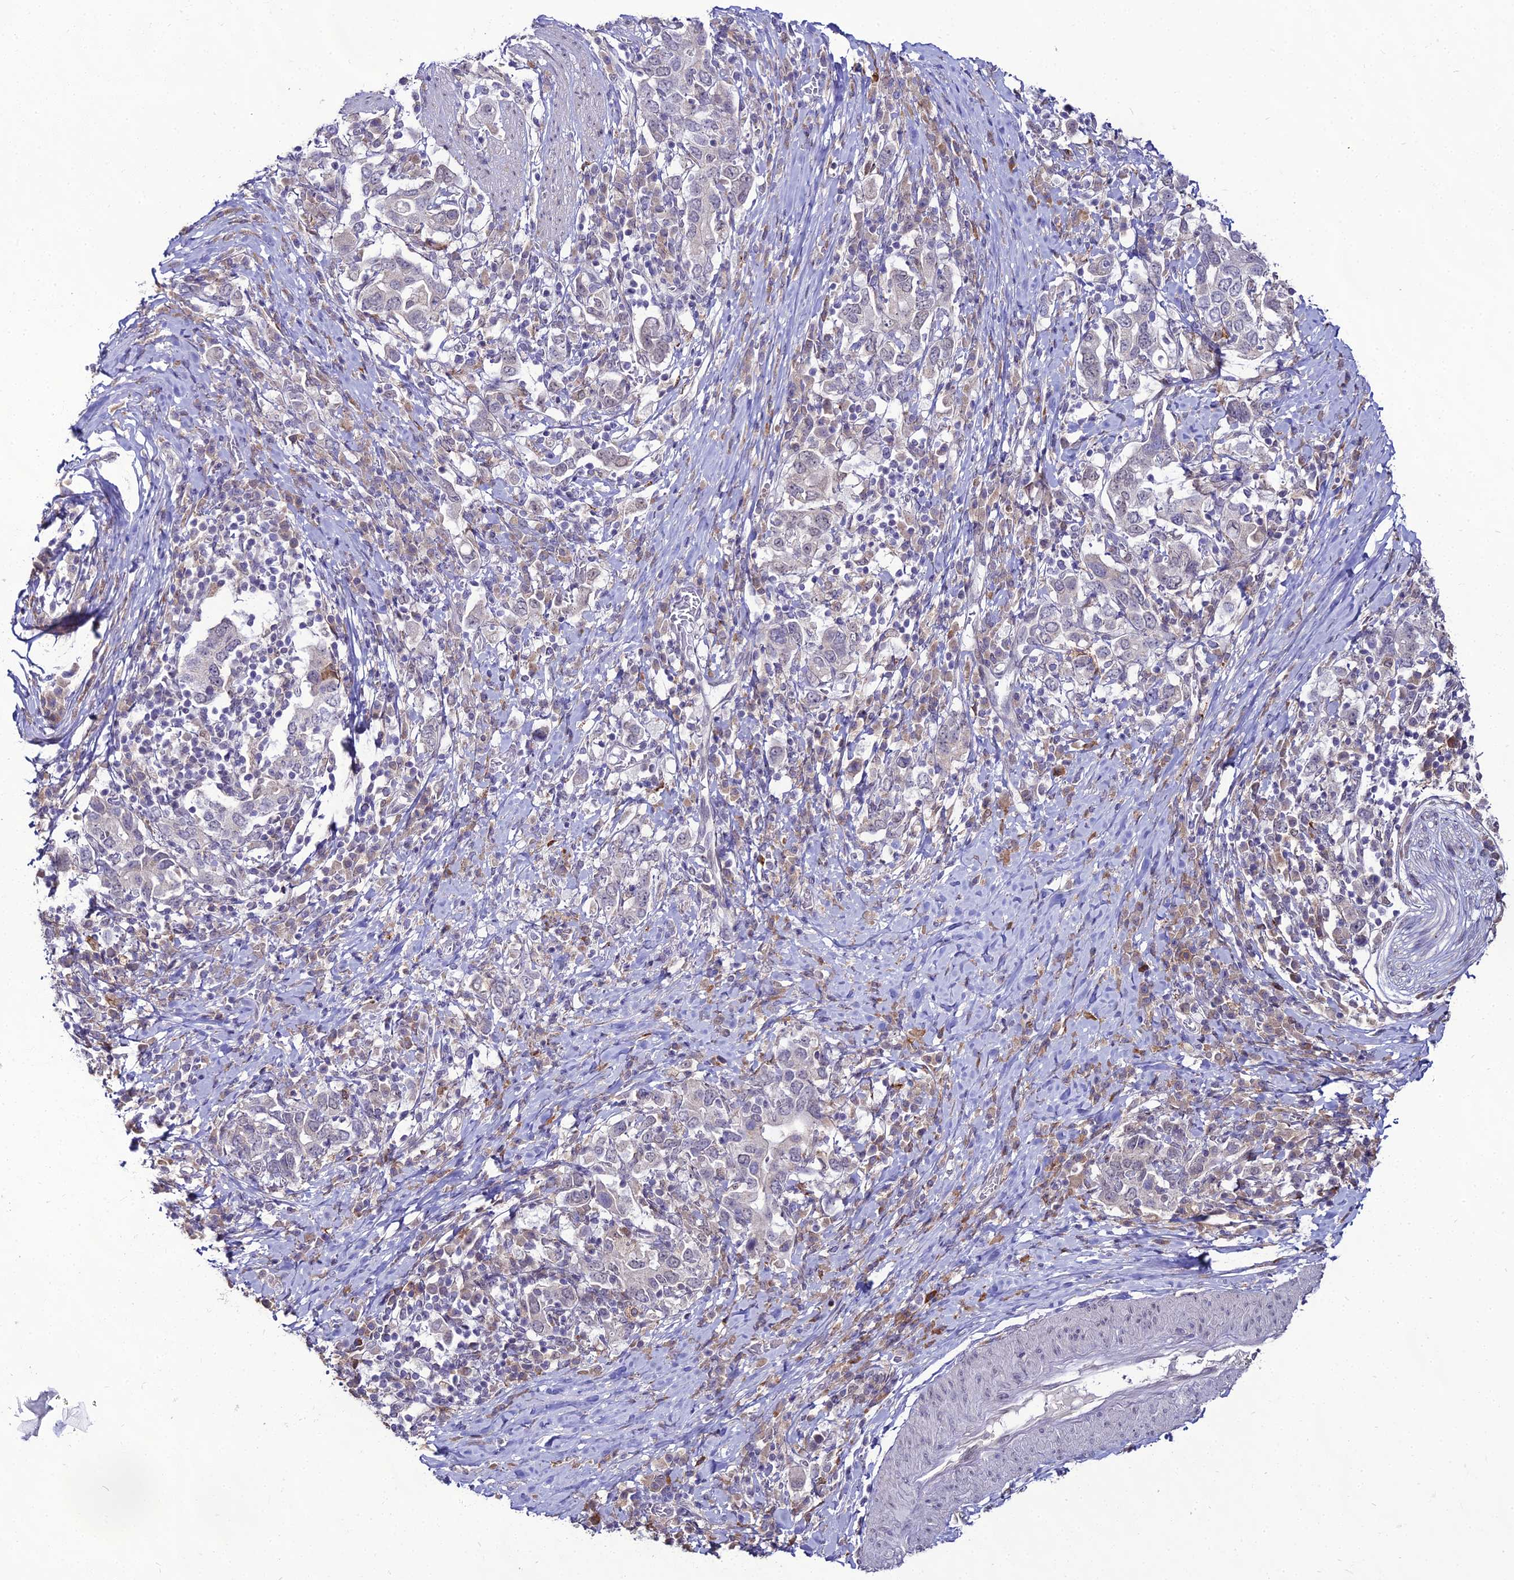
{"staining": {"intensity": "negative", "quantity": "none", "location": "none"}, "tissue": "stomach cancer", "cell_type": "Tumor cells", "image_type": "cancer", "snomed": [{"axis": "morphology", "description": "Adenocarcinoma, NOS"}, {"axis": "topography", "description": "Stomach, upper"}, {"axis": "topography", "description": "Stomach"}], "caption": "High power microscopy photomicrograph of an immunohistochemistry image of adenocarcinoma (stomach), revealing no significant staining in tumor cells.", "gene": "TROAP", "patient": {"sex": "male", "age": 62}}